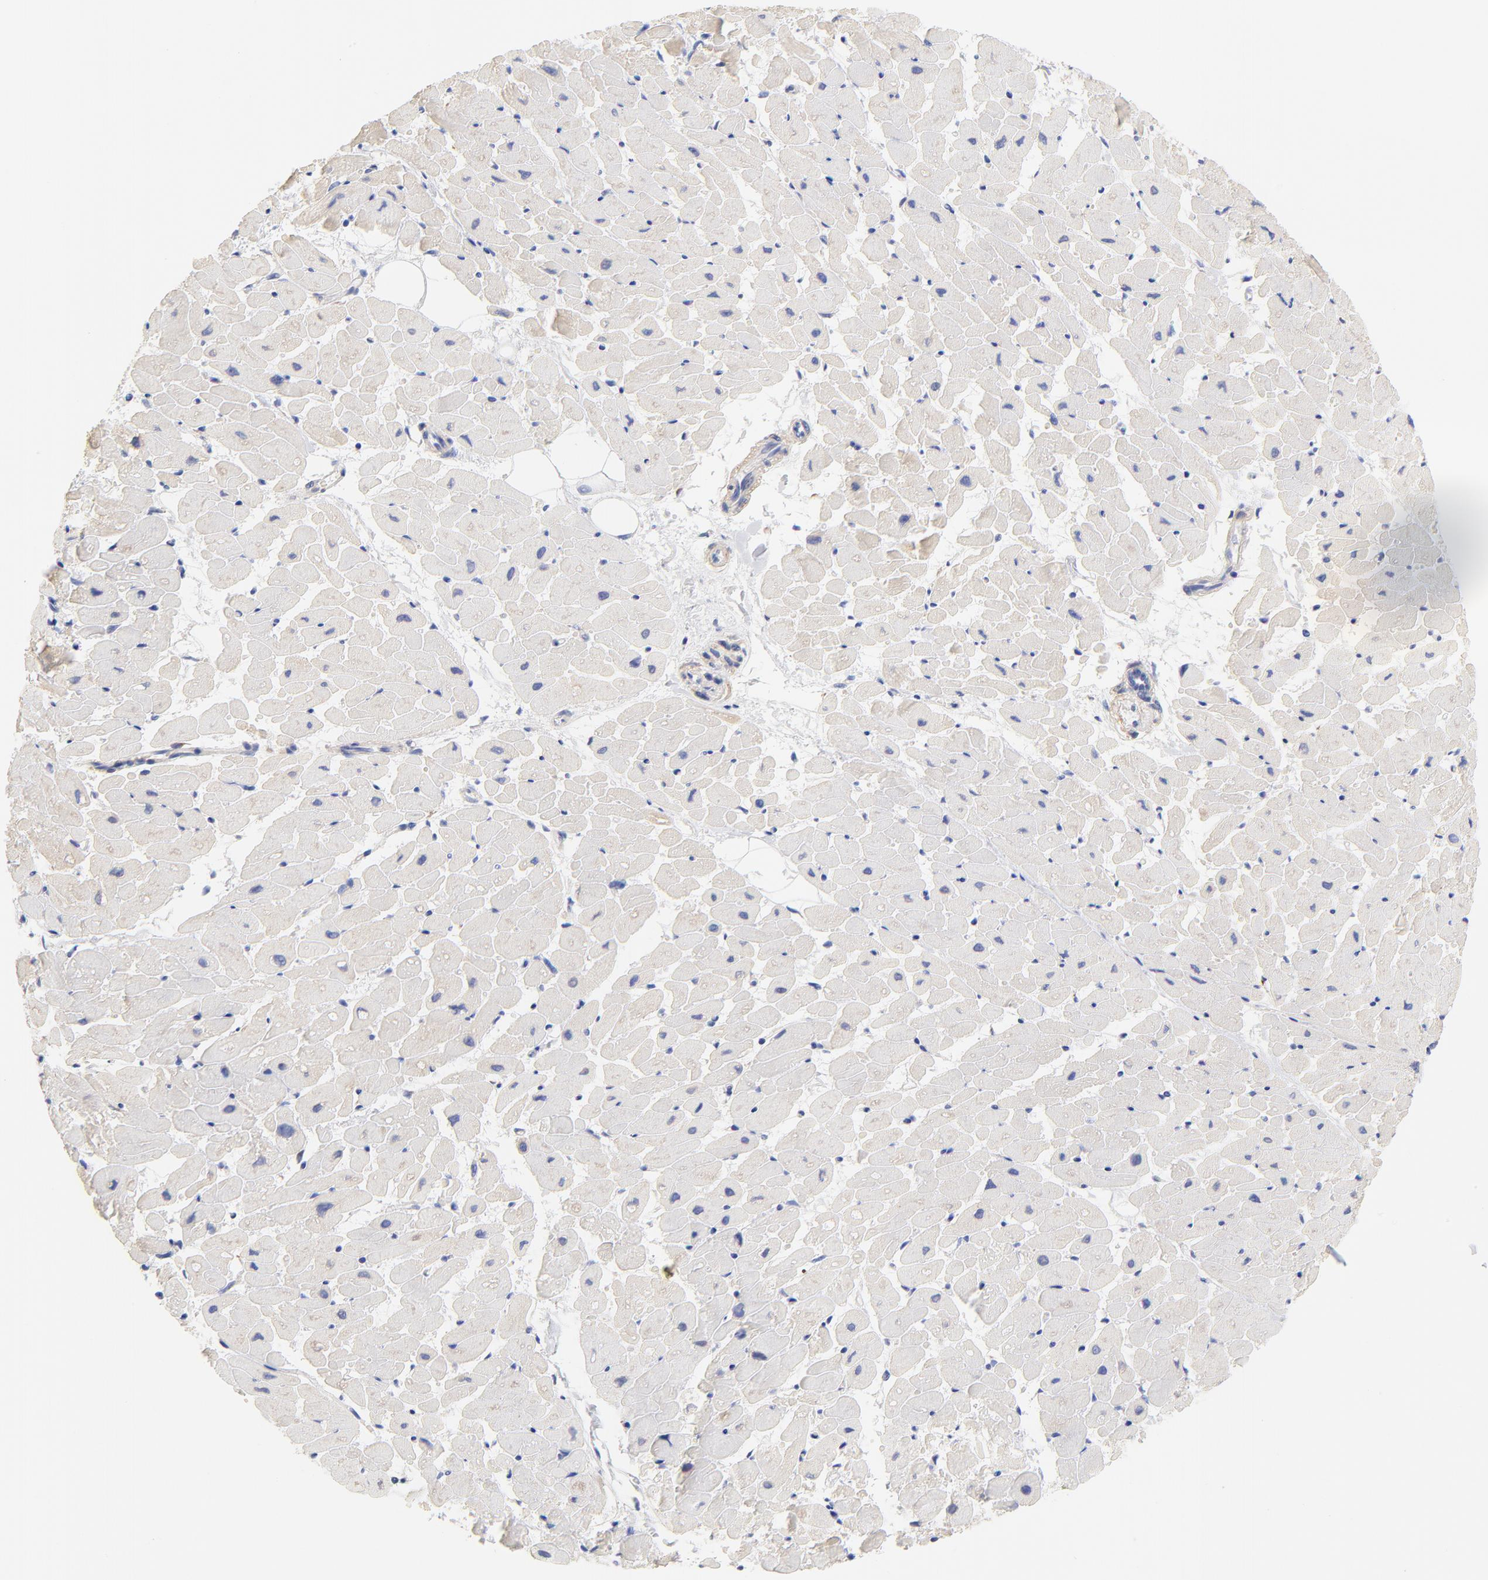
{"staining": {"intensity": "moderate", "quantity": "<25%", "location": "cytoplasmic/membranous"}, "tissue": "heart muscle", "cell_type": "Cardiomyocytes", "image_type": "normal", "snomed": [{"axis": "morphology", "description": "Normal tissue, NOS"}, {"axis": "topography", "description": "Heart"}], "caption": "IHC (DAB) staining of normal human heart muscle demonstrates moderate cytoplasmic/membranous protein staining in approximately <25% of cardiomyocytes. The staining is performed using DAB (3,3'-diaminobenzidine) brown chromogen to label protein expression. The nuclei are counter-stained blue using hematoxylin.", "gene": "TWNK", "patient": {"sex": "female", "age": 19}}